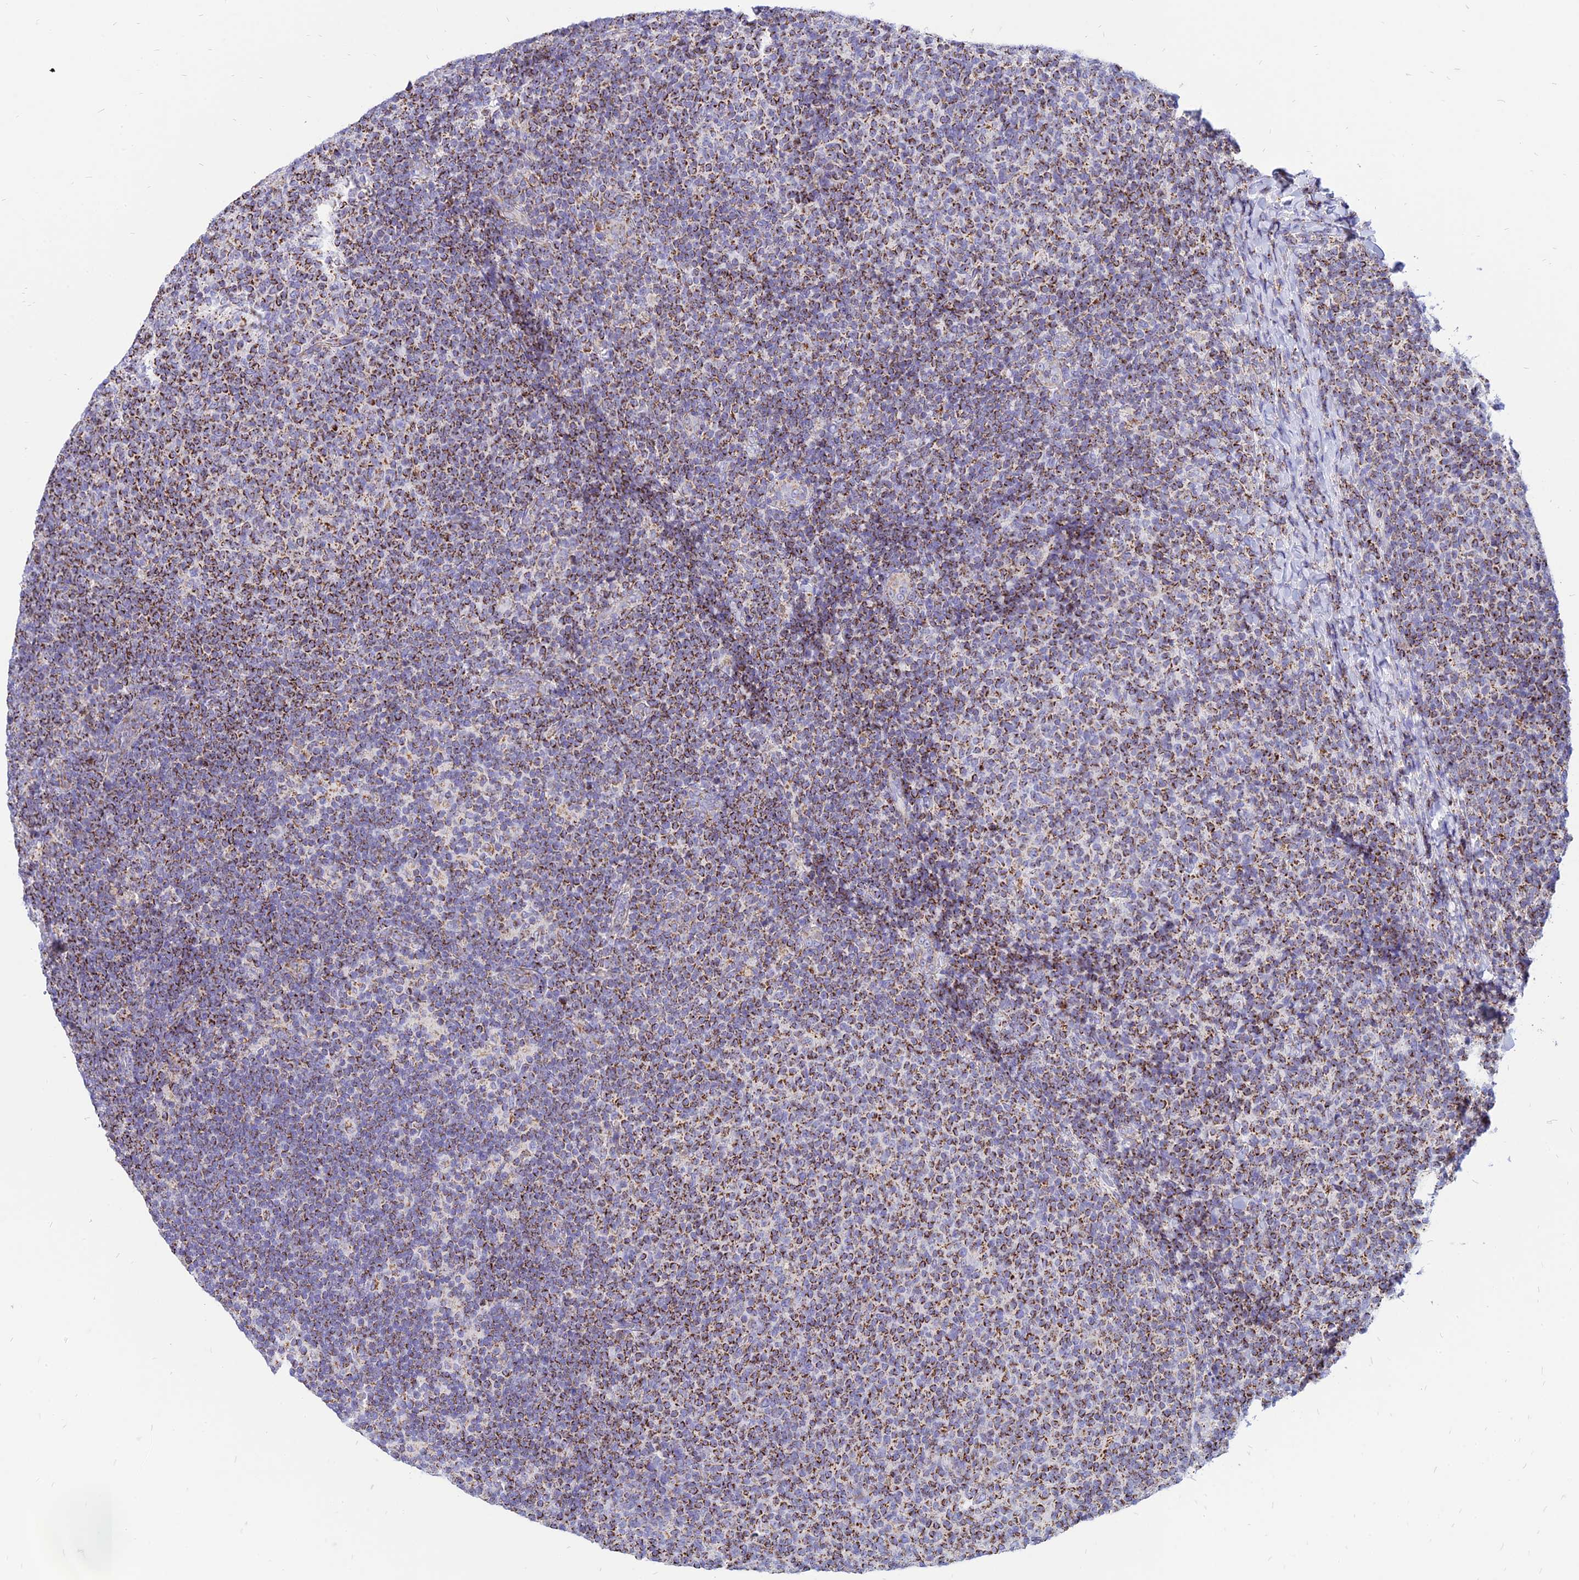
{"staining": {"intensity": "moderate", "quantity": "25%-75%", "location": "cytoplasmic/membranous"}, "tissue": "lymphoma", "cell_type": "Tumor cells", "image_type": "cancer", "snomed": [{"axis": "morphology", "description": "Malignant lymphoma, non-Hodgkin's type, Low grade"}, {"axis": "topography", "description": "Lymph node"}], "caption": "This histopathology image demonstrates IHC staining of human lymphoma, with medium moderate cytoplasmic/membranous staining in about 25%-75% of tumor cells.", "gene": "PACC1", "patient": {"sex": "male", "age": 66}}